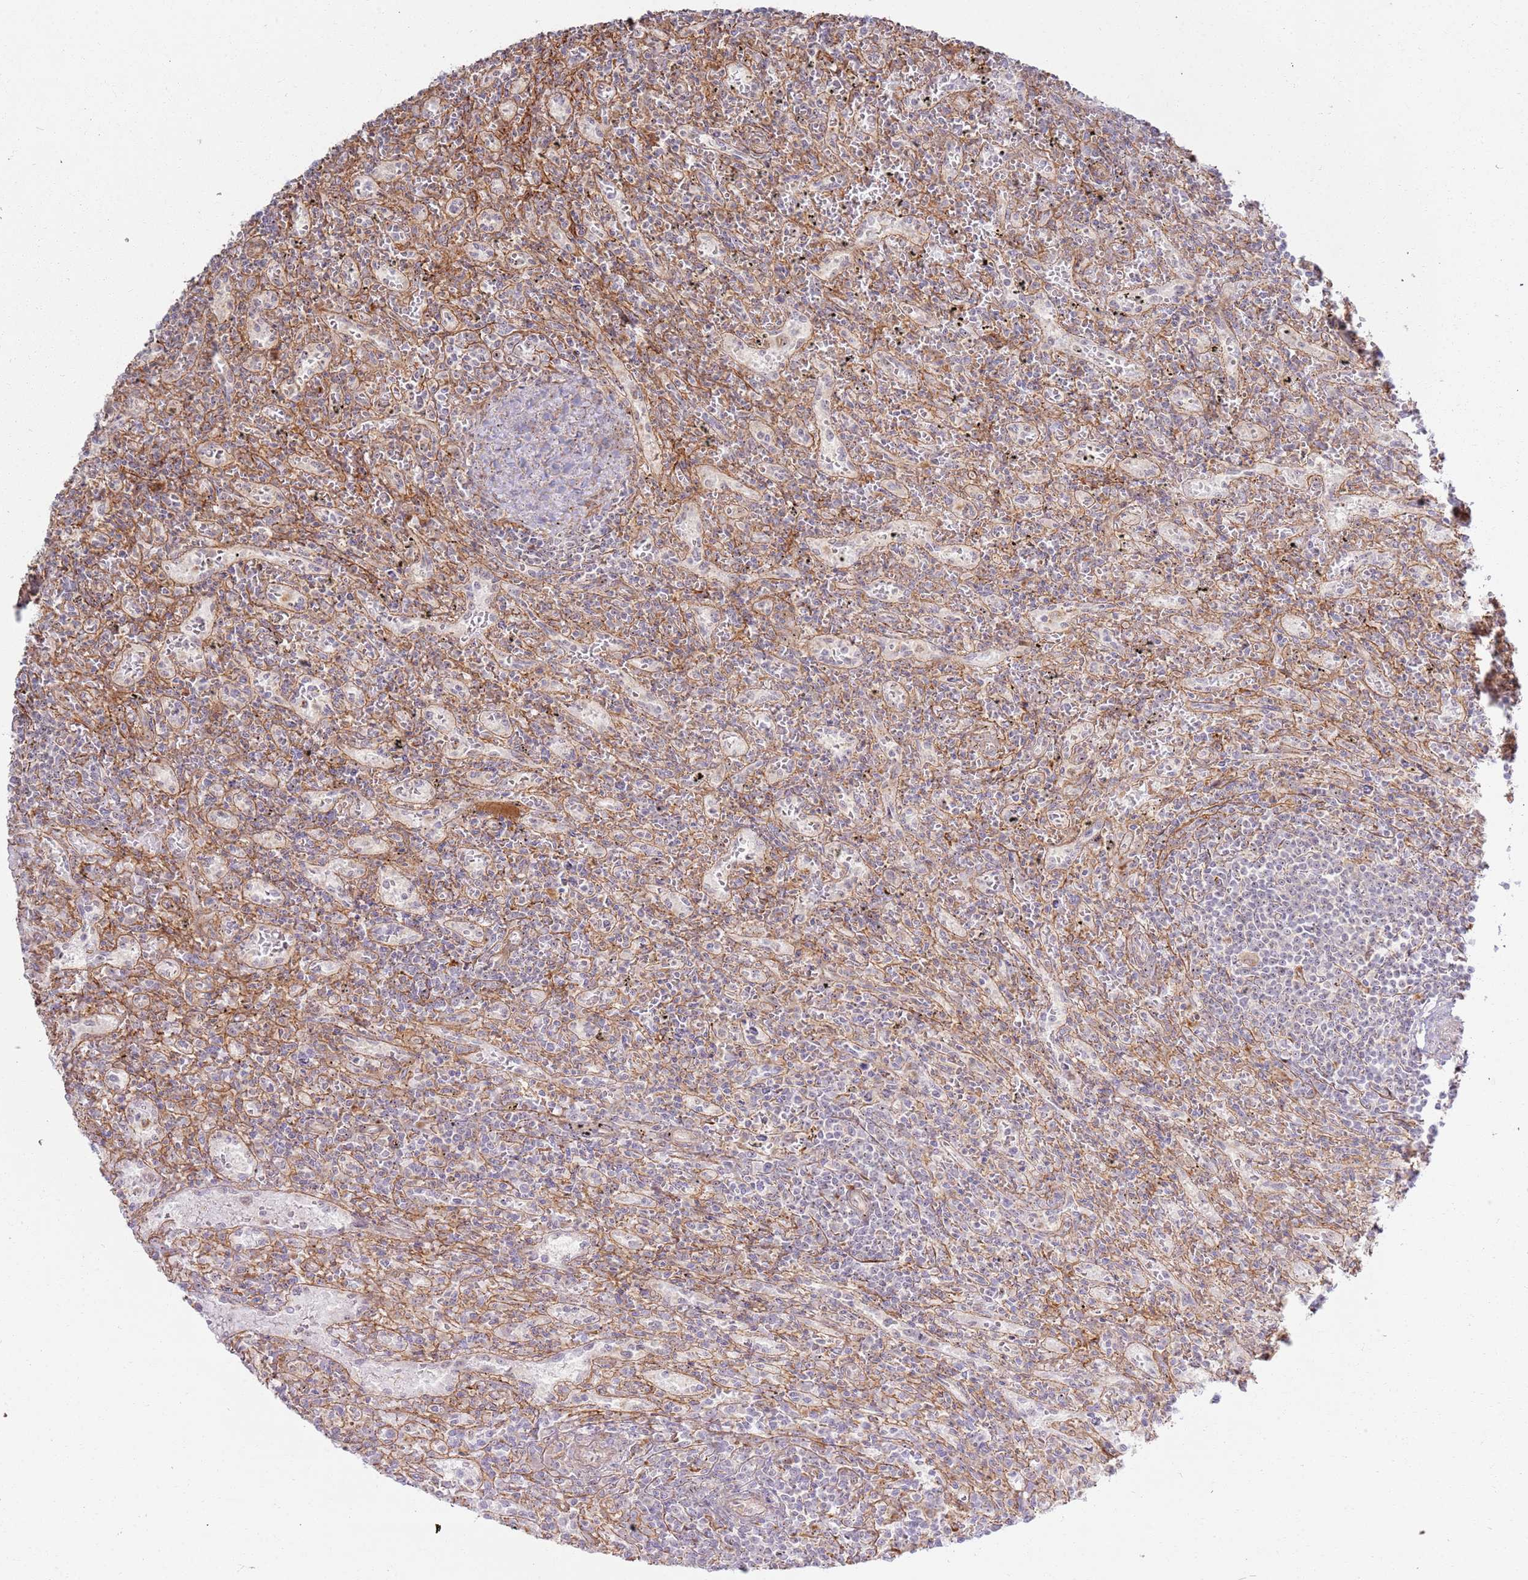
{"staining": {"intensity": "negative", "quantity": "none", "location": "none"}, "tissue": "lymphoma", "cell_type": "Tumor cells", "image_type": "cancer", "snomed": [{"axis": "morphology", "description": "Malignant lymphoma, non-Hodgkin's type, Low grade"}, {"axis": "topography", "description": "Spleen"}], "caption": "The histopathology image exhibits no staining of tumor cells in malignant lymphoma, non-Hodgkin's type (low-grade). (Stains: DAB (3,3'-diaminobenzidine) immunohistochemistry (IHC) with hematoxylin counter stain, Microscopy: brightfield microscopy at high magnification).", "gene": "CNPY1", "patient": {"sex": "male", "age": 76}}